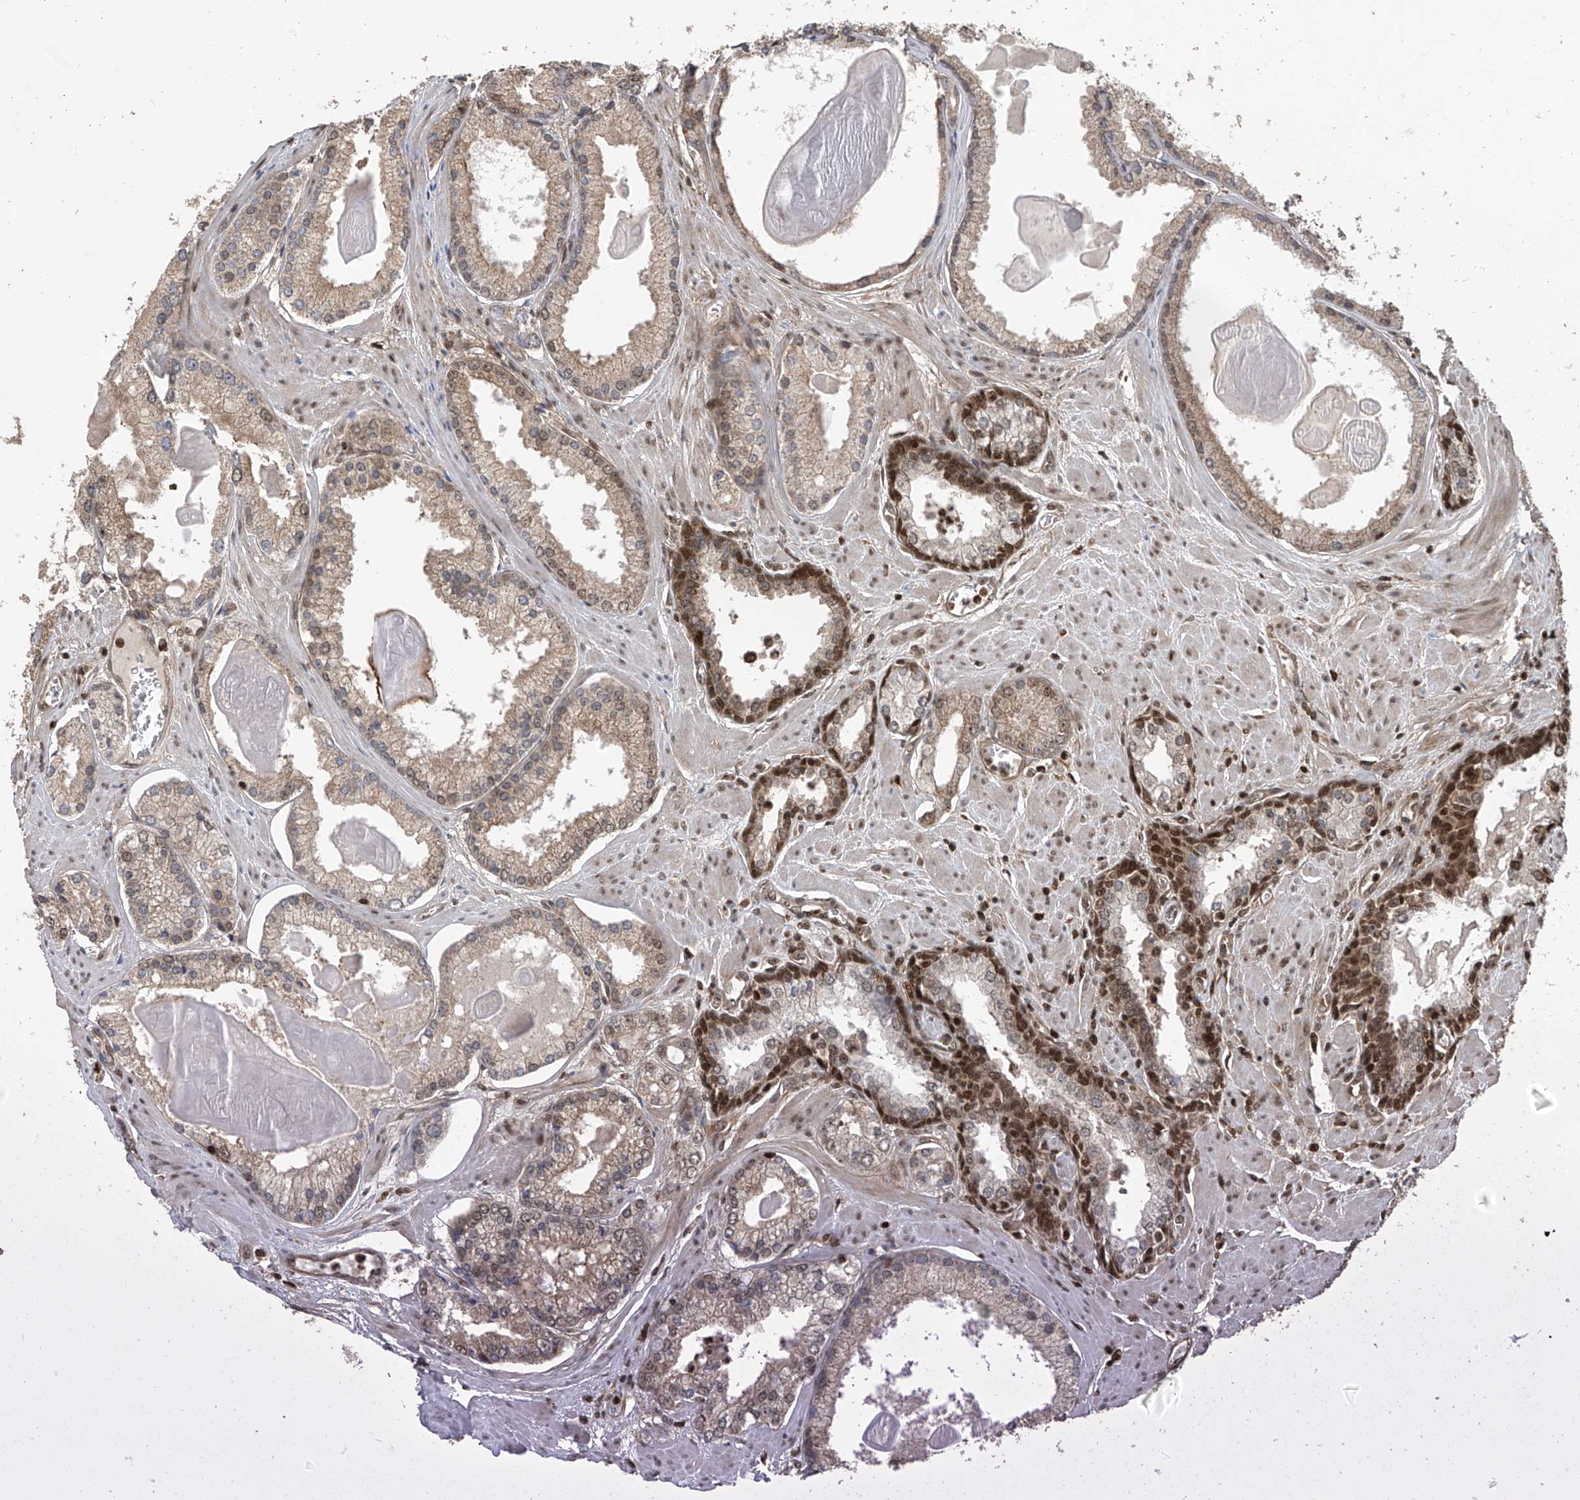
{"staining": {"intensity": "moderate", "quantity": ">75%", "location": "cytoplasmic/membranous,nuclear"}, "tissue": "prostate cancer", "cell_type": "Tumor cells", "image_type": "cancer", "snomed": [{"axis": "morphology", "description": "Adenocarcinoma, Low grade"}, {"axis": "topography", "description": "Prostate"}], "caption": "The immunohistochemical stain shows moderate cytoplasmic/membranous and nuclear positivity in tumor cells of prostate cancer (adenocarcinoma (low-grade)) tissue.", "gene": "DNAJC9", "patient": {"sex": "male", "age": 54}}